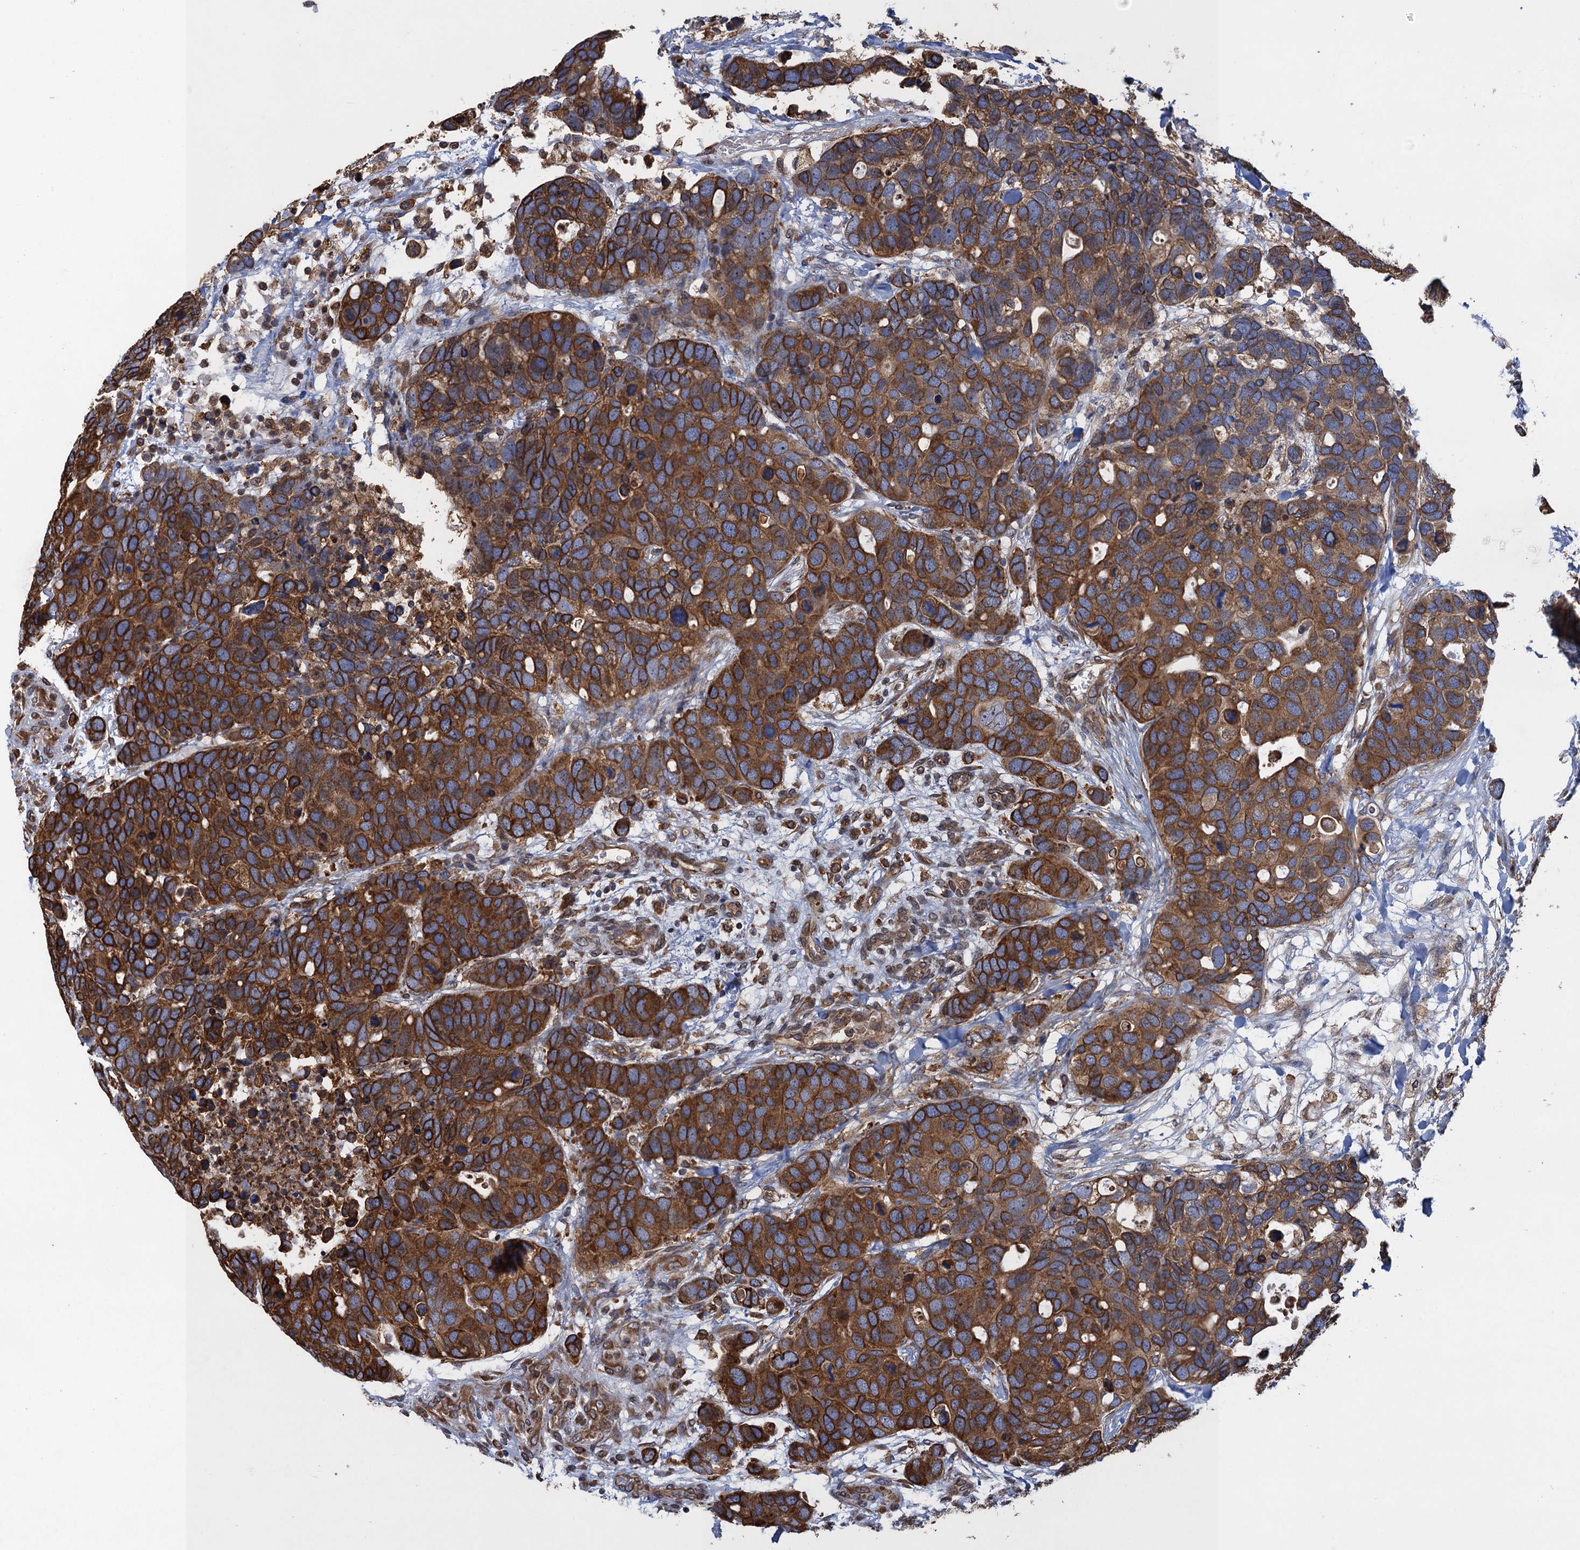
{"staining": {"intensity": "strong", "quantity": ">75%", "location": "cytoplasmic/membranous"}, "tissue": "breast cancer", "cell_type": "Tumor cells", "image_type": "cancer", "snomed": [{"axis": "morphology", "description": "Duct carcinoma"}, {"axis": "topography", "description": "Breast"}], "caption": "DAB immunohistochemical staining of human breast cancer displays strong cytoplasmic/membranous protein staining in about >75% of tumor cells.", "gene": "ARMC5", "patient": {"sex": "female", "age": 83}}